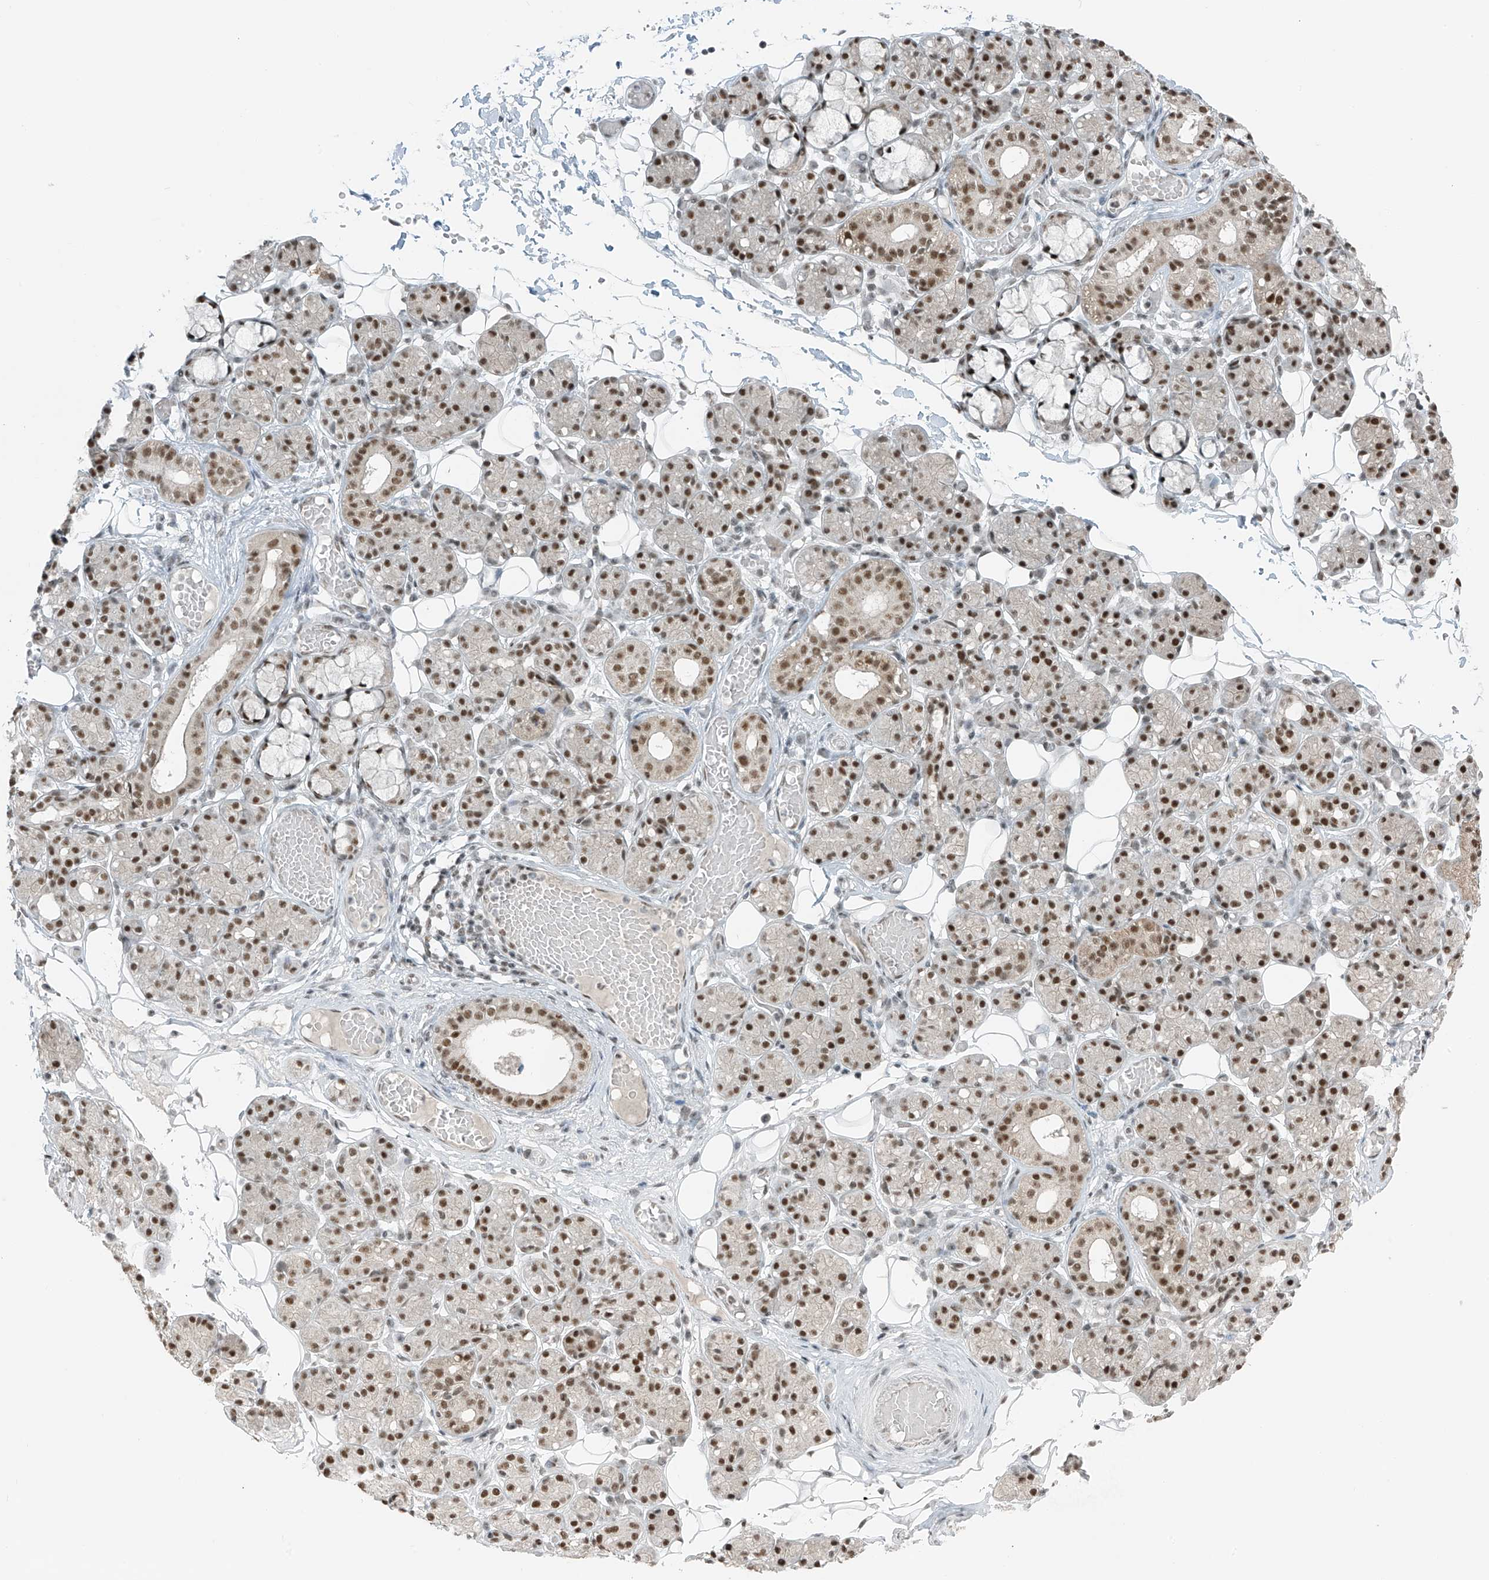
{"staining": {"intensity": "moderate", "quantity": "25%-75%", "location": "nuclear"}, "tissue": "salivary gland", "cell_type": "Glandular cells", "image_type": "normal", "snomed": [{"axis": "morphology", "description": "Normal tissue, NOS"}, {"axis": "topography", "description": "Salivary gland"}], "caption": "Immunohistochemical staining of benign salivary gland reveals 25%-75% levels of moderate nuclear protein positivity in approximately 25%-75% of glandular cells. The protein of interest is shown in brown color, while the nuclei are stained blue.", "gene": "WRNIP1", "patient": {"sex": "male", "age": 63}}